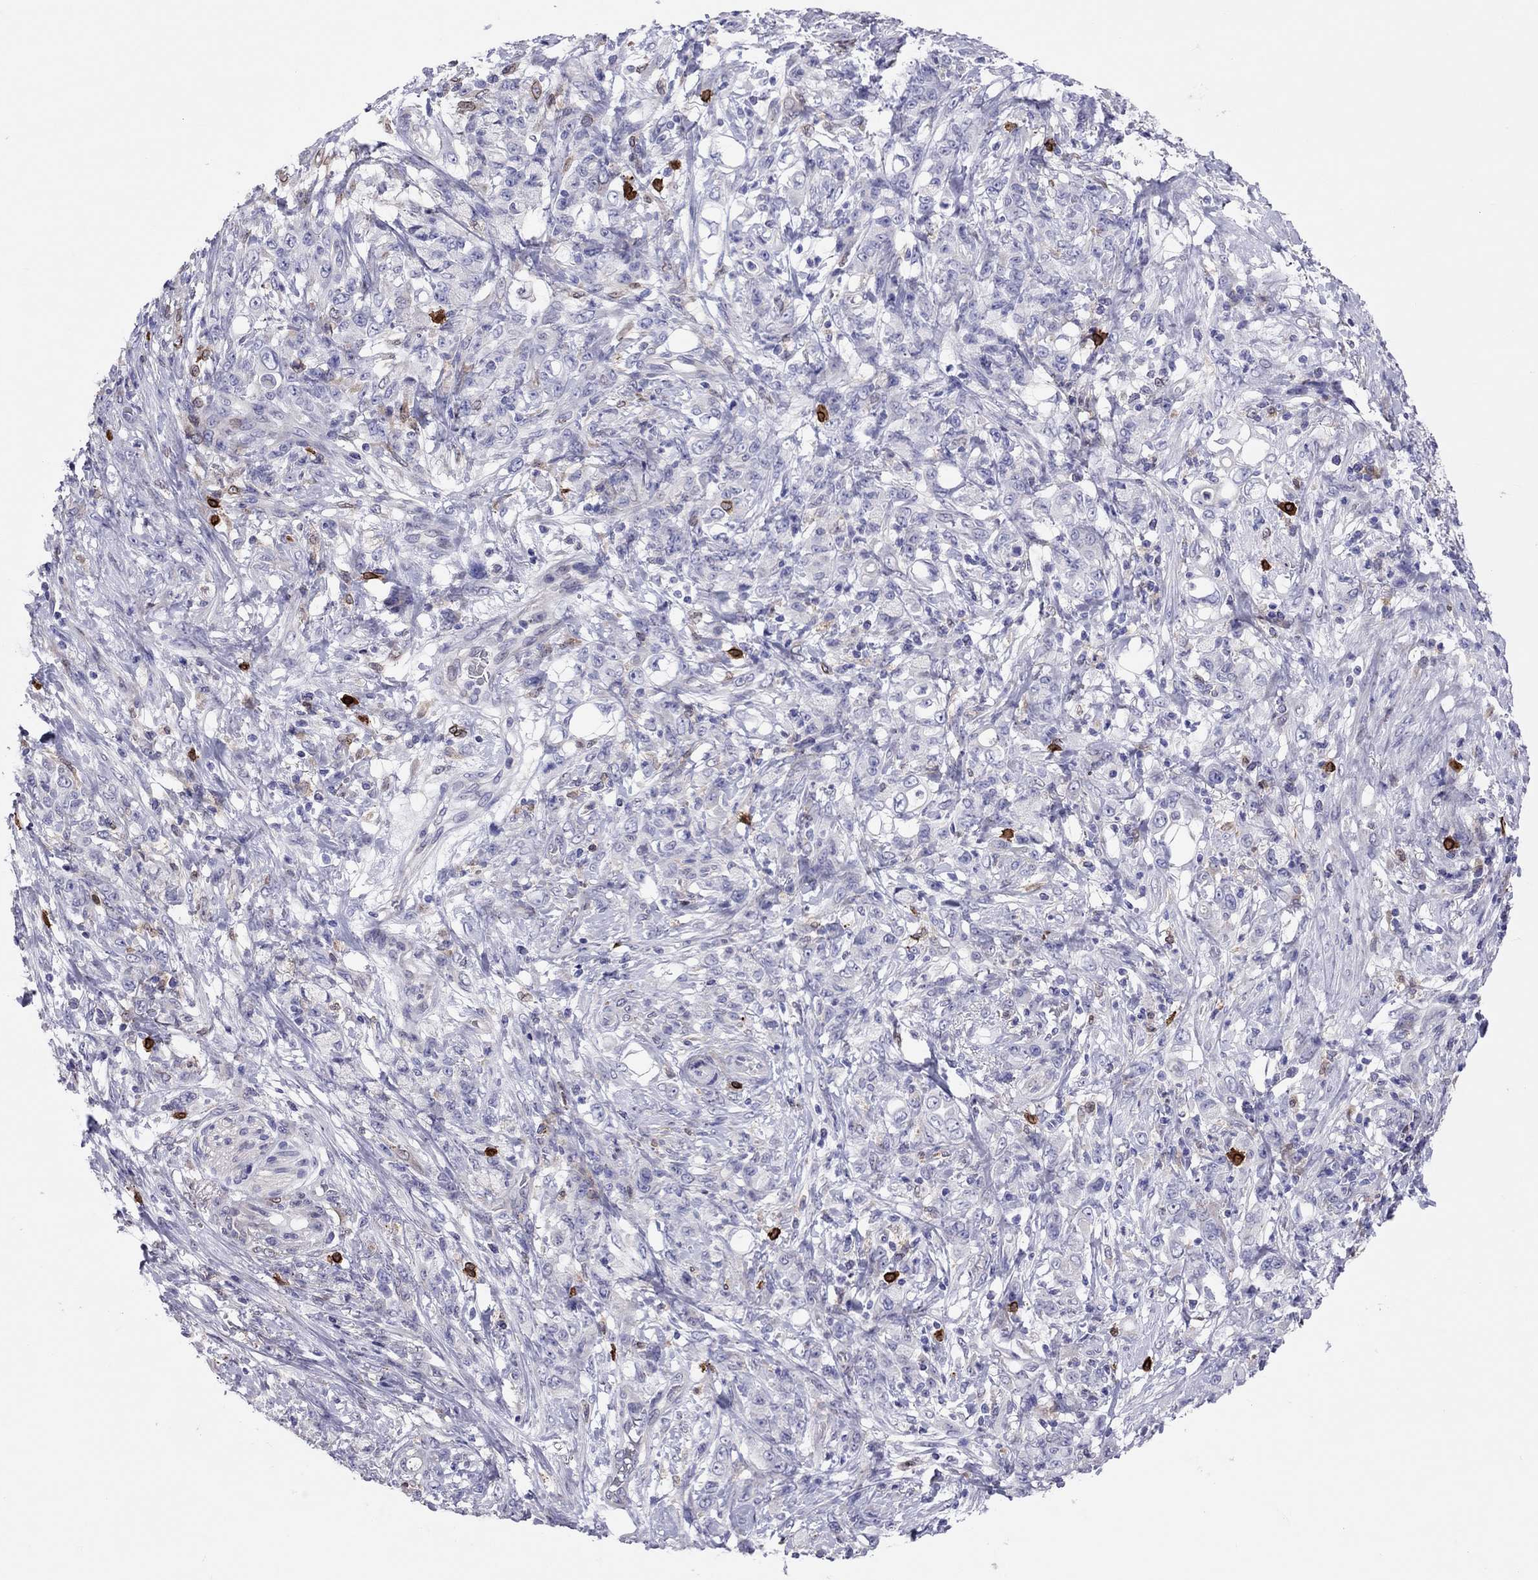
{"staining": {"intensity": "negative", "quantity": "none", "location": "none"}, "tissue": "stomach cancer", "cell_type": "Tumor cells", "image_type": "cancer", "snomed": [{"axis": "morphology", "description": "Adenocarcinoma, NOS"}, {"axis": "topography", "description": "Stomach"}], "caption": "IHC of human stomach adenocarcinoma demonstrates no expression in tumor cells.", "gene": "ADORA2A", "patient": {"sex": "female", "age": 79}}